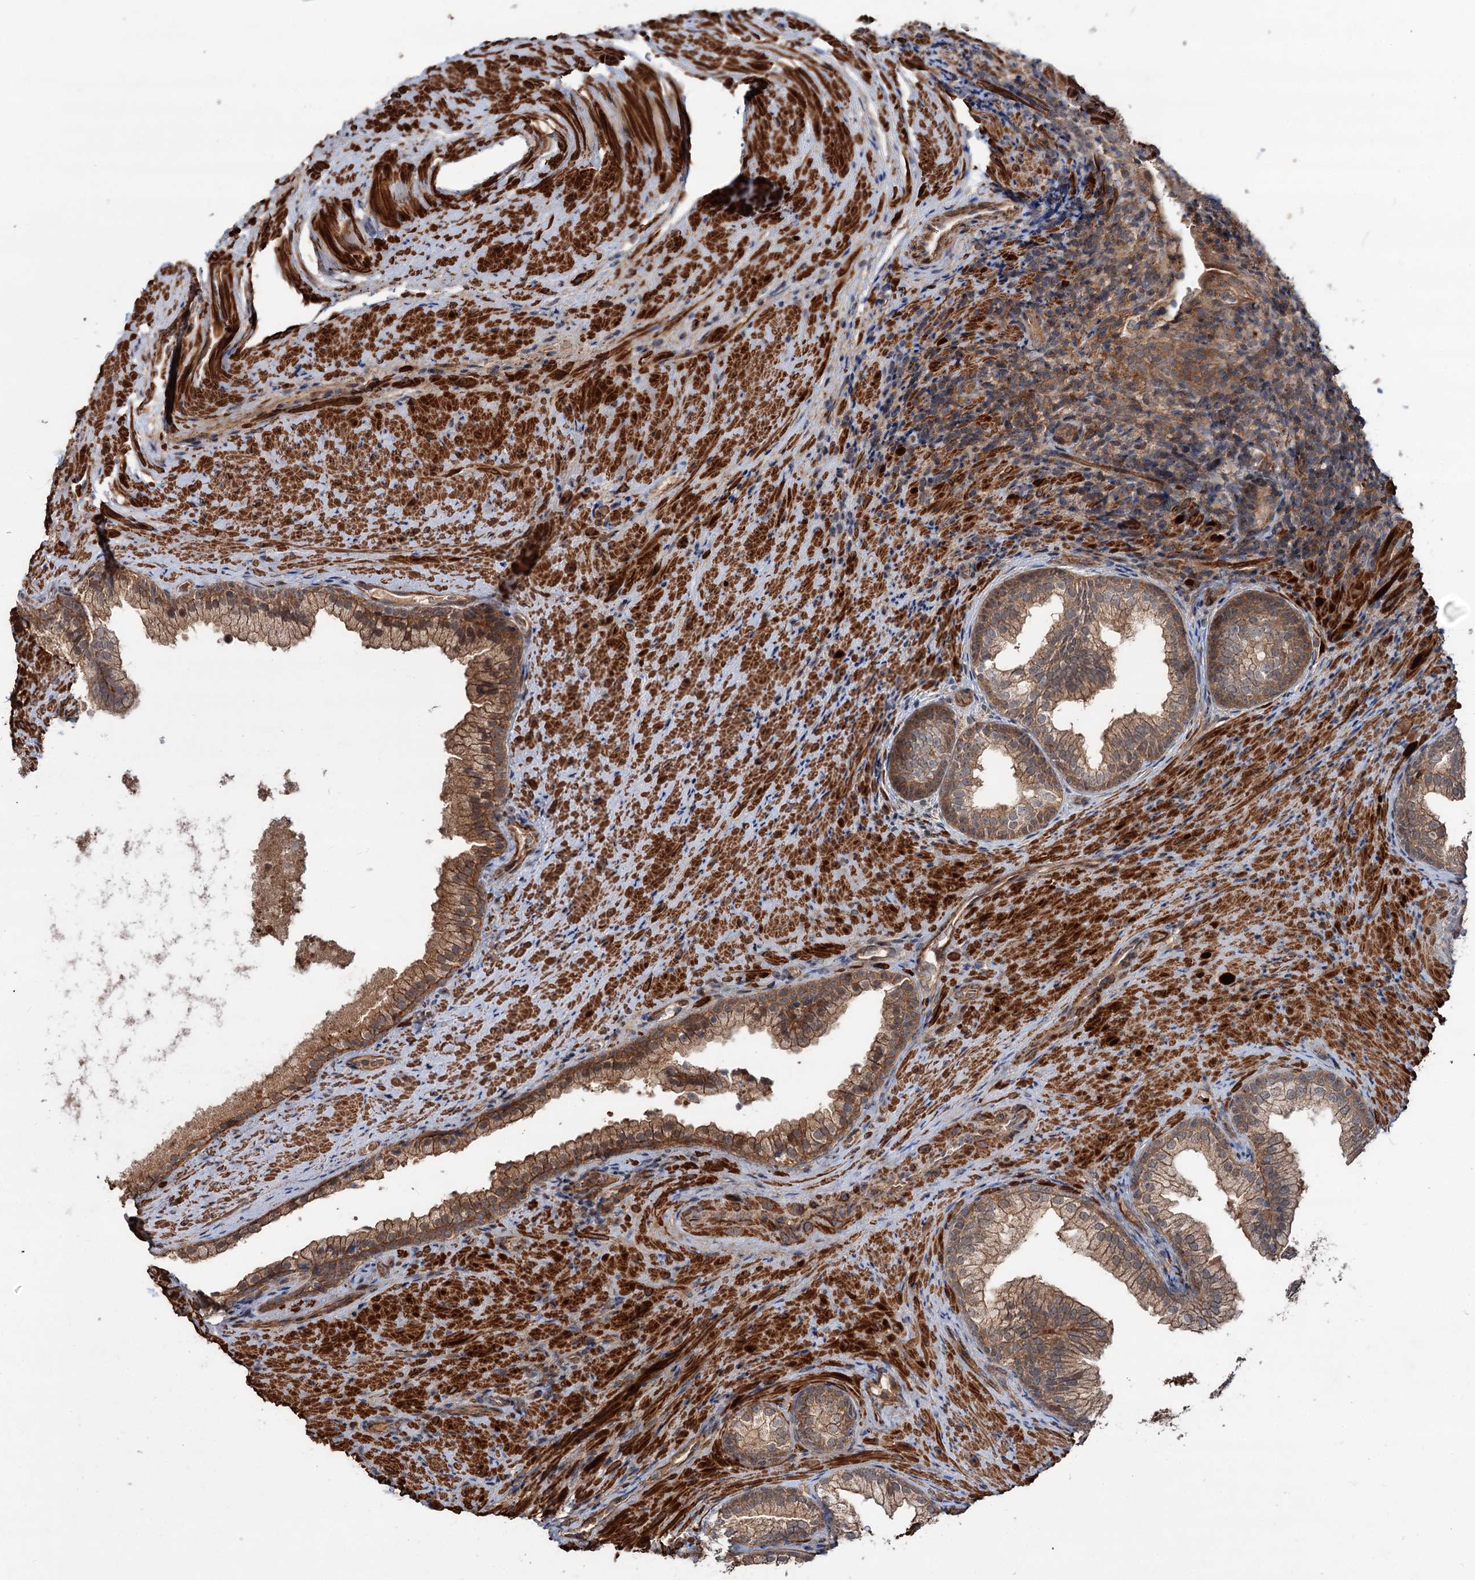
{"staining": {"intensity": "moderate", "quantity": ">75%", "location": "cytoplasmic/membranous"}, "tissue": "prostate", "cell_type": "Glandular cells", "image_type": "normal", "snomed": [{"axis": "morphology", "description": "Normal tissue, NOS"}, {"axis": "topography", "description": "Prostate"}], "caption": "The histopathology image reveals staining of normal prostate, revealing moderate cytoplasmic/membranous protein positivity (brown color) within glandular cells. The staining was performed using DAB (3,3'-diaminobenzidine), with brown indicating positive protein expression. Nuclei are stained blue with hematoxylin.", "gene": "GRIP1", "patient": {"sex": "male", "age": 76}}